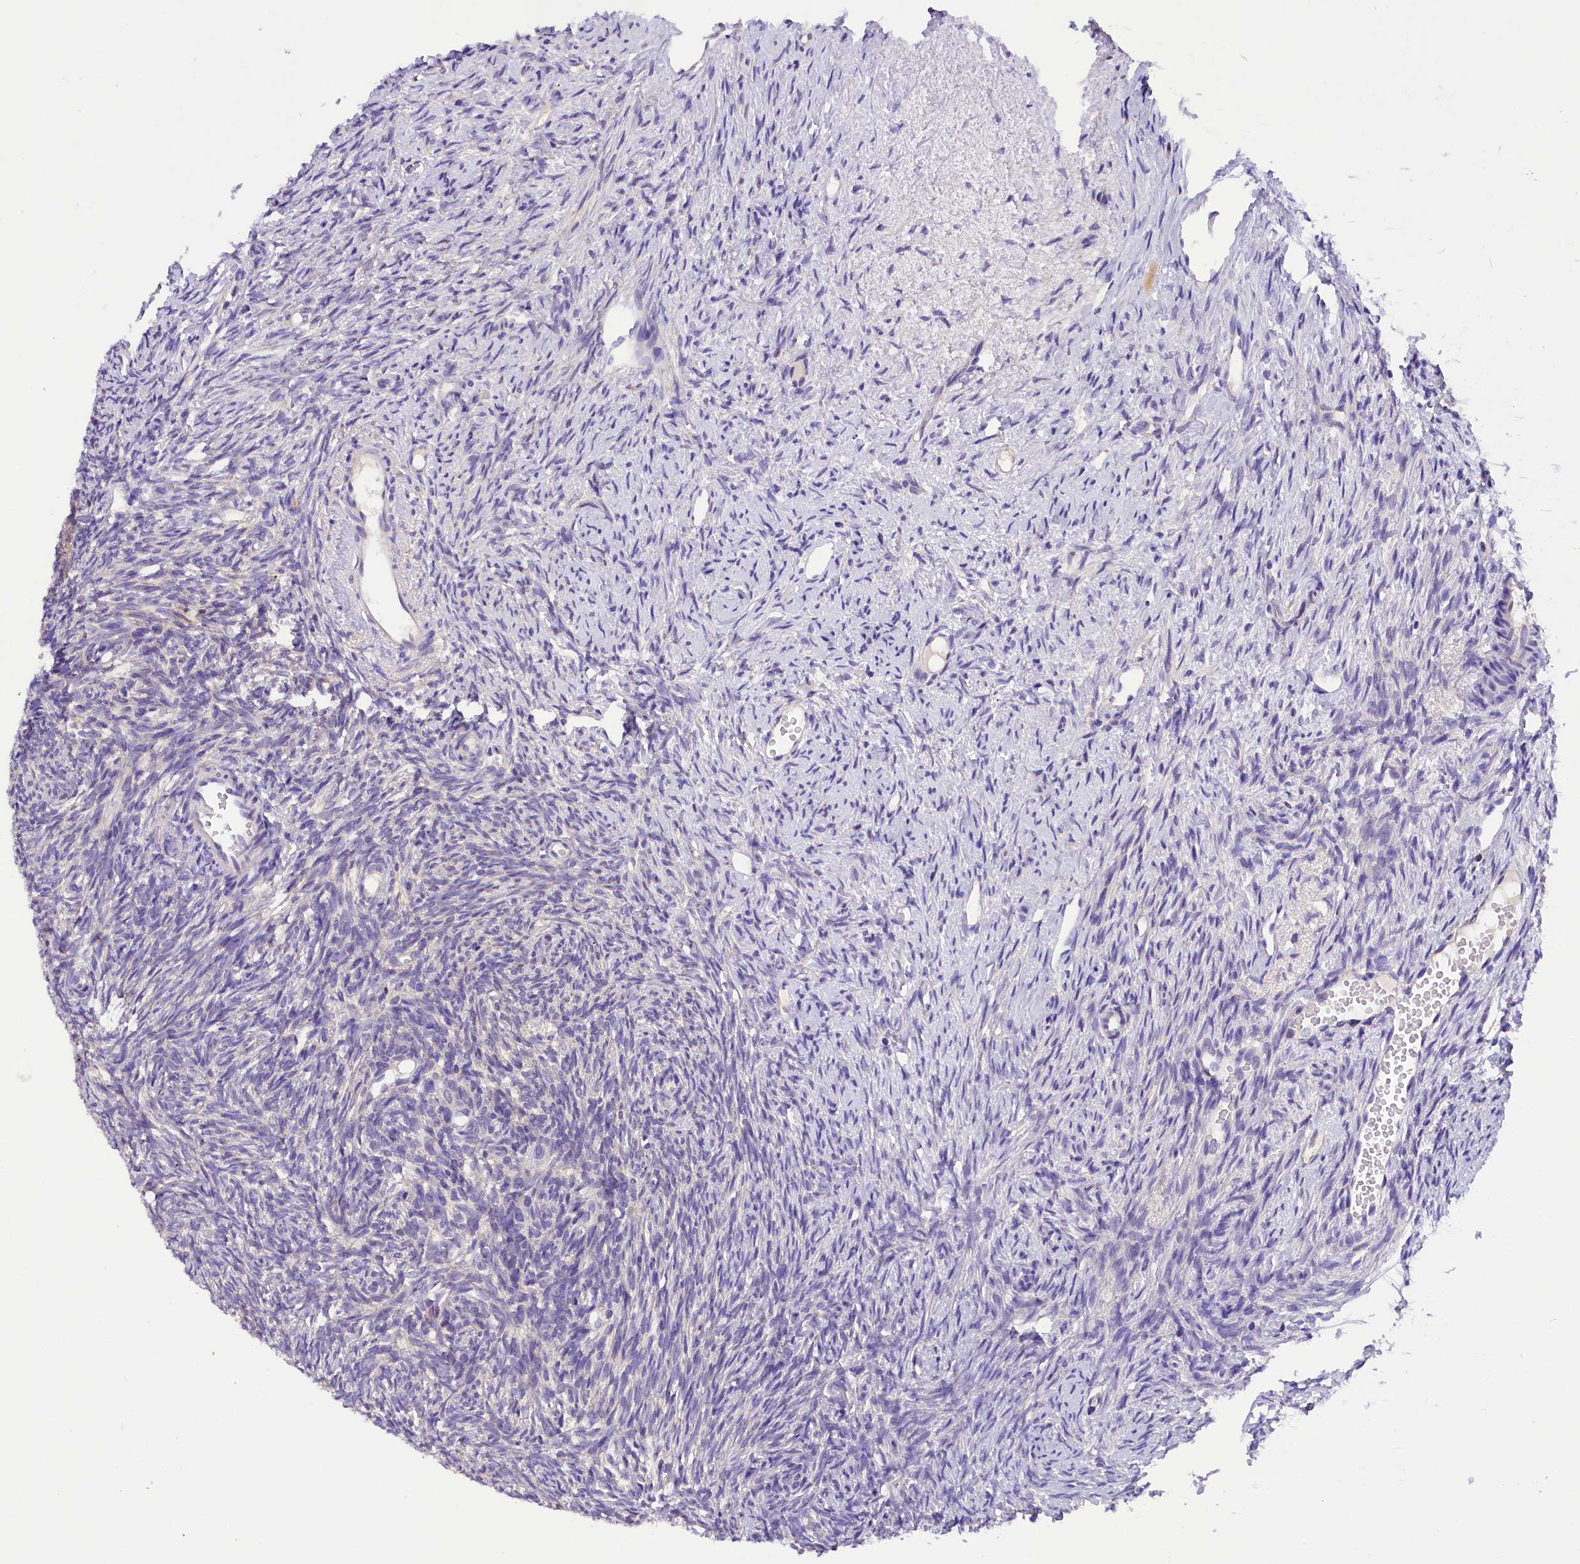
{"staining": {"intensity": "moderate", "quantity": ">75%", "location": "cytoplasmic/membranous"}, "tissue": "ovary", "cell_type": "Follicle cells", "image_type": "normal", "snomed": [{"axis": "morphology", "description": "Normal tissue, NOS"}, {"axis": "topography", "description": "Ovary"}], "caption": "The micrograph demonstrates immunohistochemical staining of benign ovary. There is moderate cytoplasmic/membranous staining is identified in approximately >75% of follicle cells. Immunohistochemistry (ihc) stains the protein in brown and the nuclei are stained blue.", "gene": "AP3B2", "patient": {"sex": "female", "age": 51}}